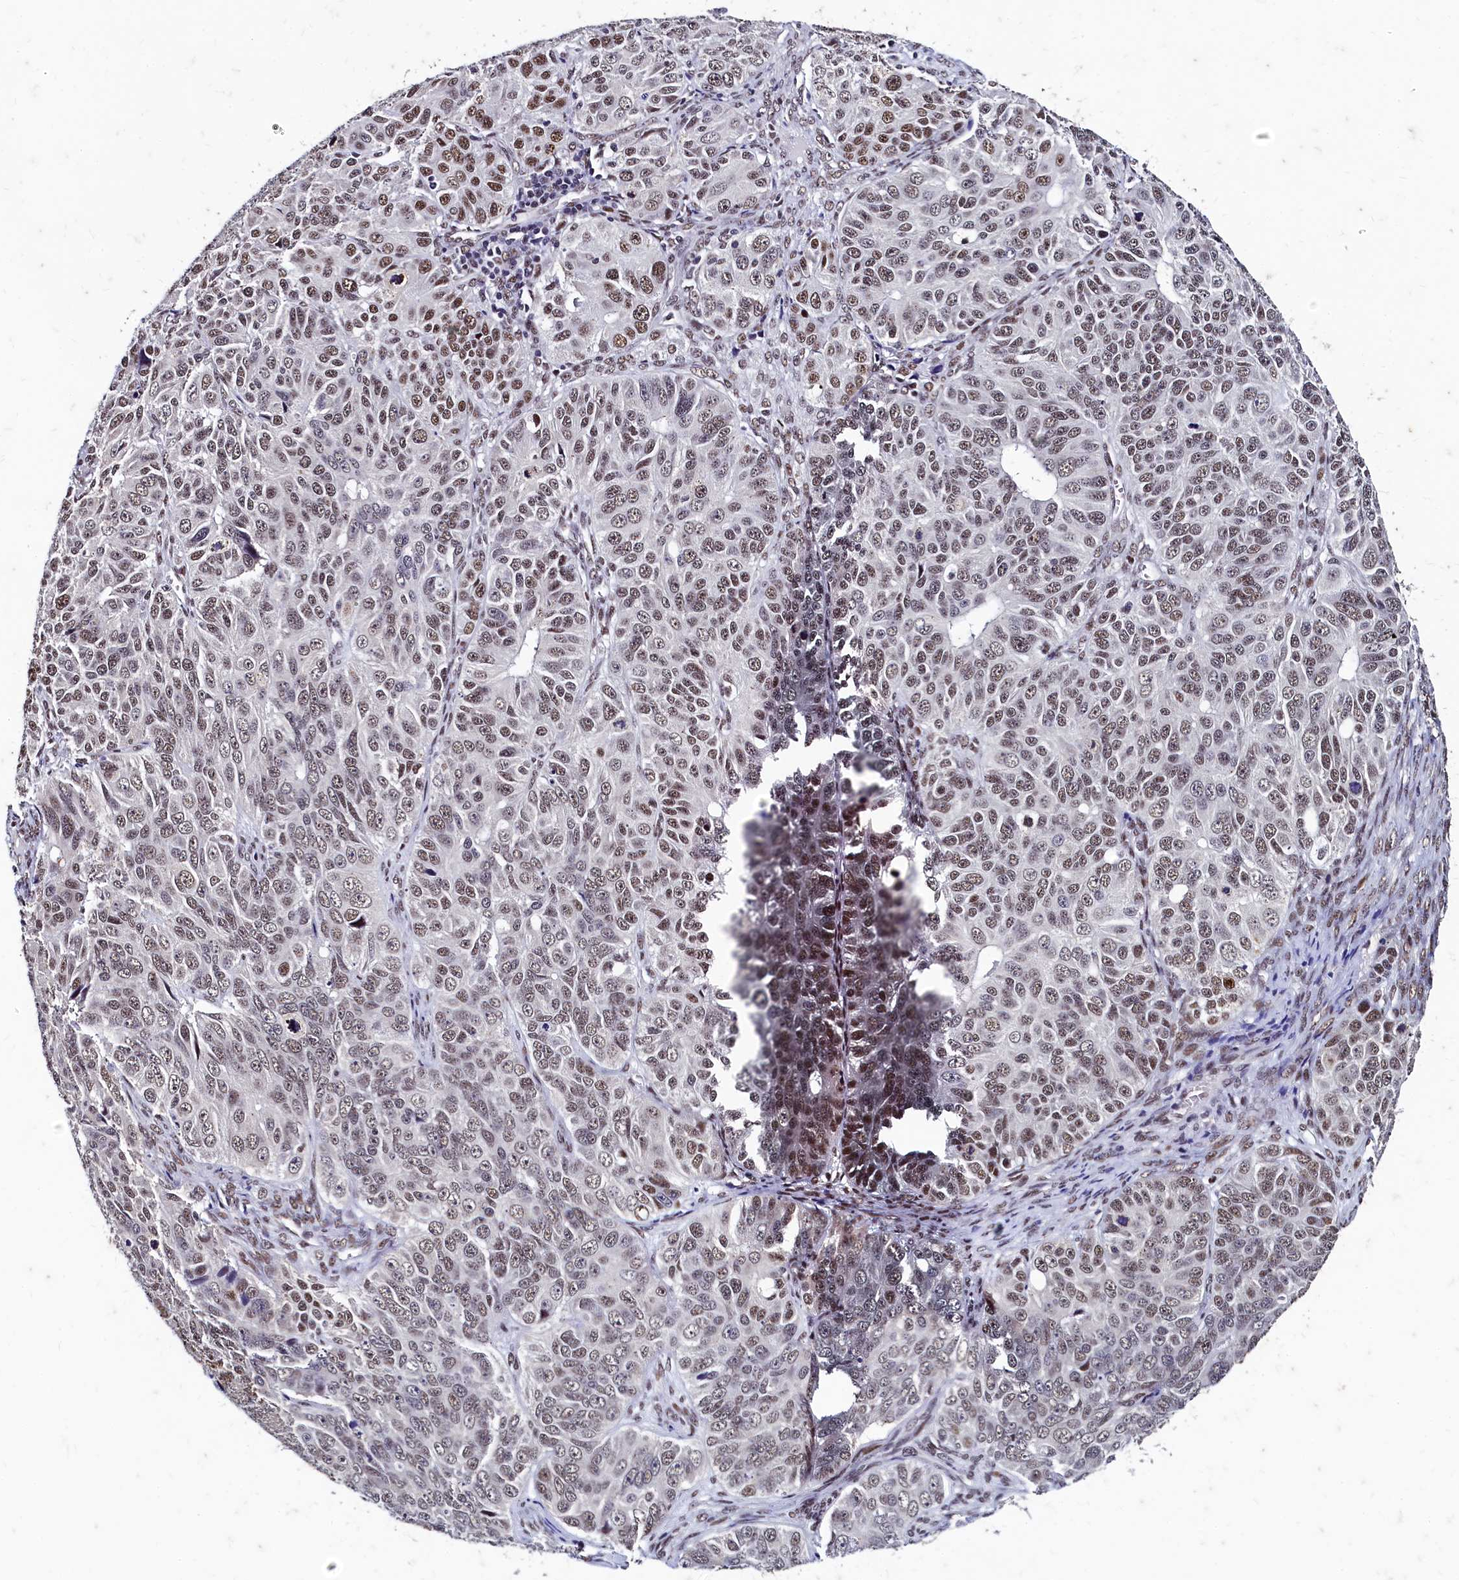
{"staining": {"intensity": "moderate", "quantity": ">75%", "location": "nuclear"}, "tissue": "ovarian cancer", "cell_type": "Tumor cells", "image_type": "cancer", "snomed": [{"axis": "morphology", "description": "Carcinoma, endometroid"}, {"axis": "topography", "description": "Ovary"}], "caption": "Immunohistochemical staining of human ovarian cancer (endometroid carcinoma) shows medium levels of moderate nuclear expression in approximately >75% of tumor cells. Ihc stains the protein in brown and the nuclei are stained blue.", "gene": "CPSF7", "patient": {"sex": "female", "age": 51}}